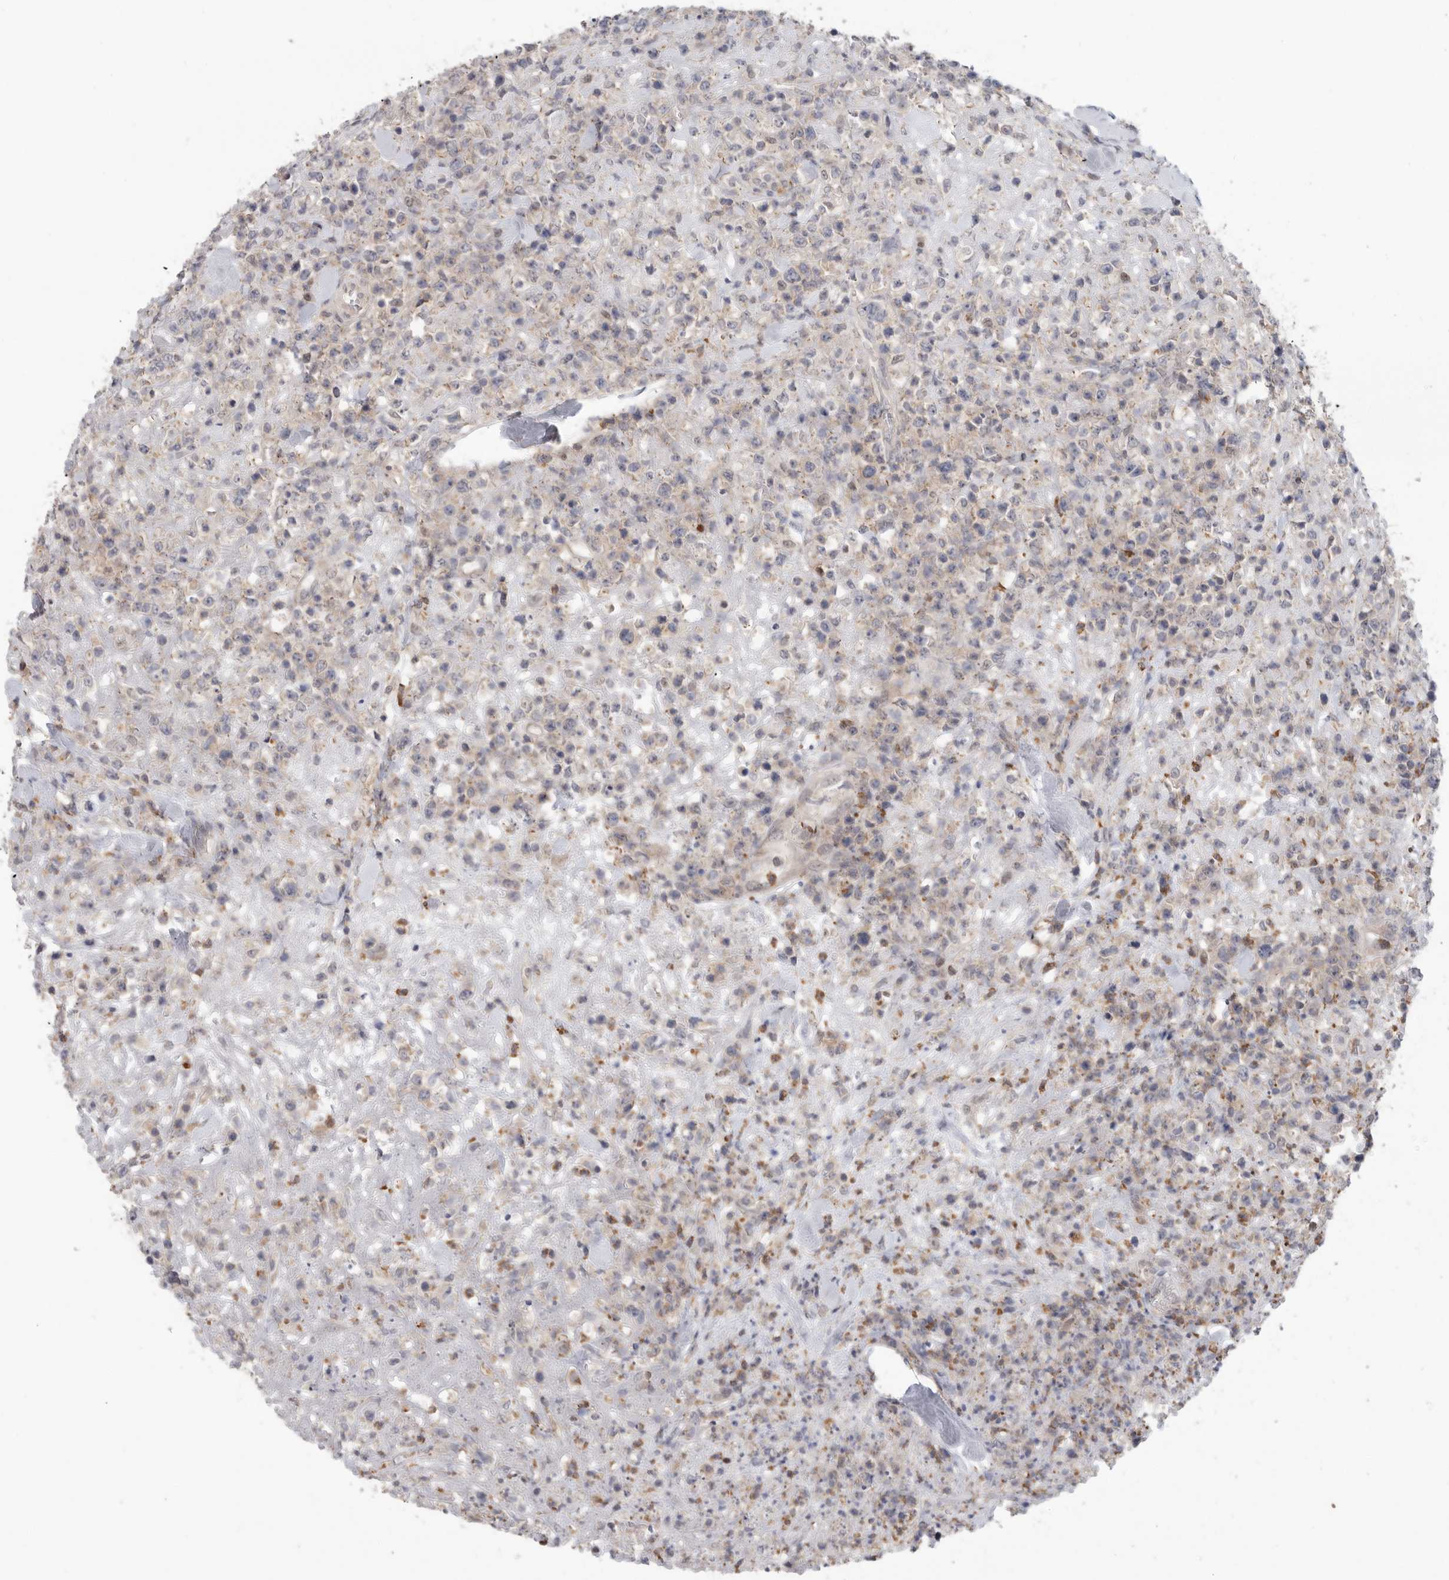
{"staining": {"intensity": "weak", "quantity": "<25%", "location": "cytoplasmic/membranous"}, "tissue": "lymphoma", "cell_type": "Tumor cells", "image_type": "cancer", "snomed": [{"axis": "morphology", "description": "Malignant lymphoma, non-Hodgkin's type, High grade"}, {"axis": "topography", "description": "Colon"}], "caption": "Photomicrograph shows no protein expression in tumor cells of malignant lymphoma, non-Hodgkin's type (high-grade) tissue. (DAB (3,3'-diaminobenzidine) immunohistochemistry (IHC) visualized using brightfield microscopy, high magnification).", "gene": "KLK5", "patient": {"sex": "female", "age": 53}}